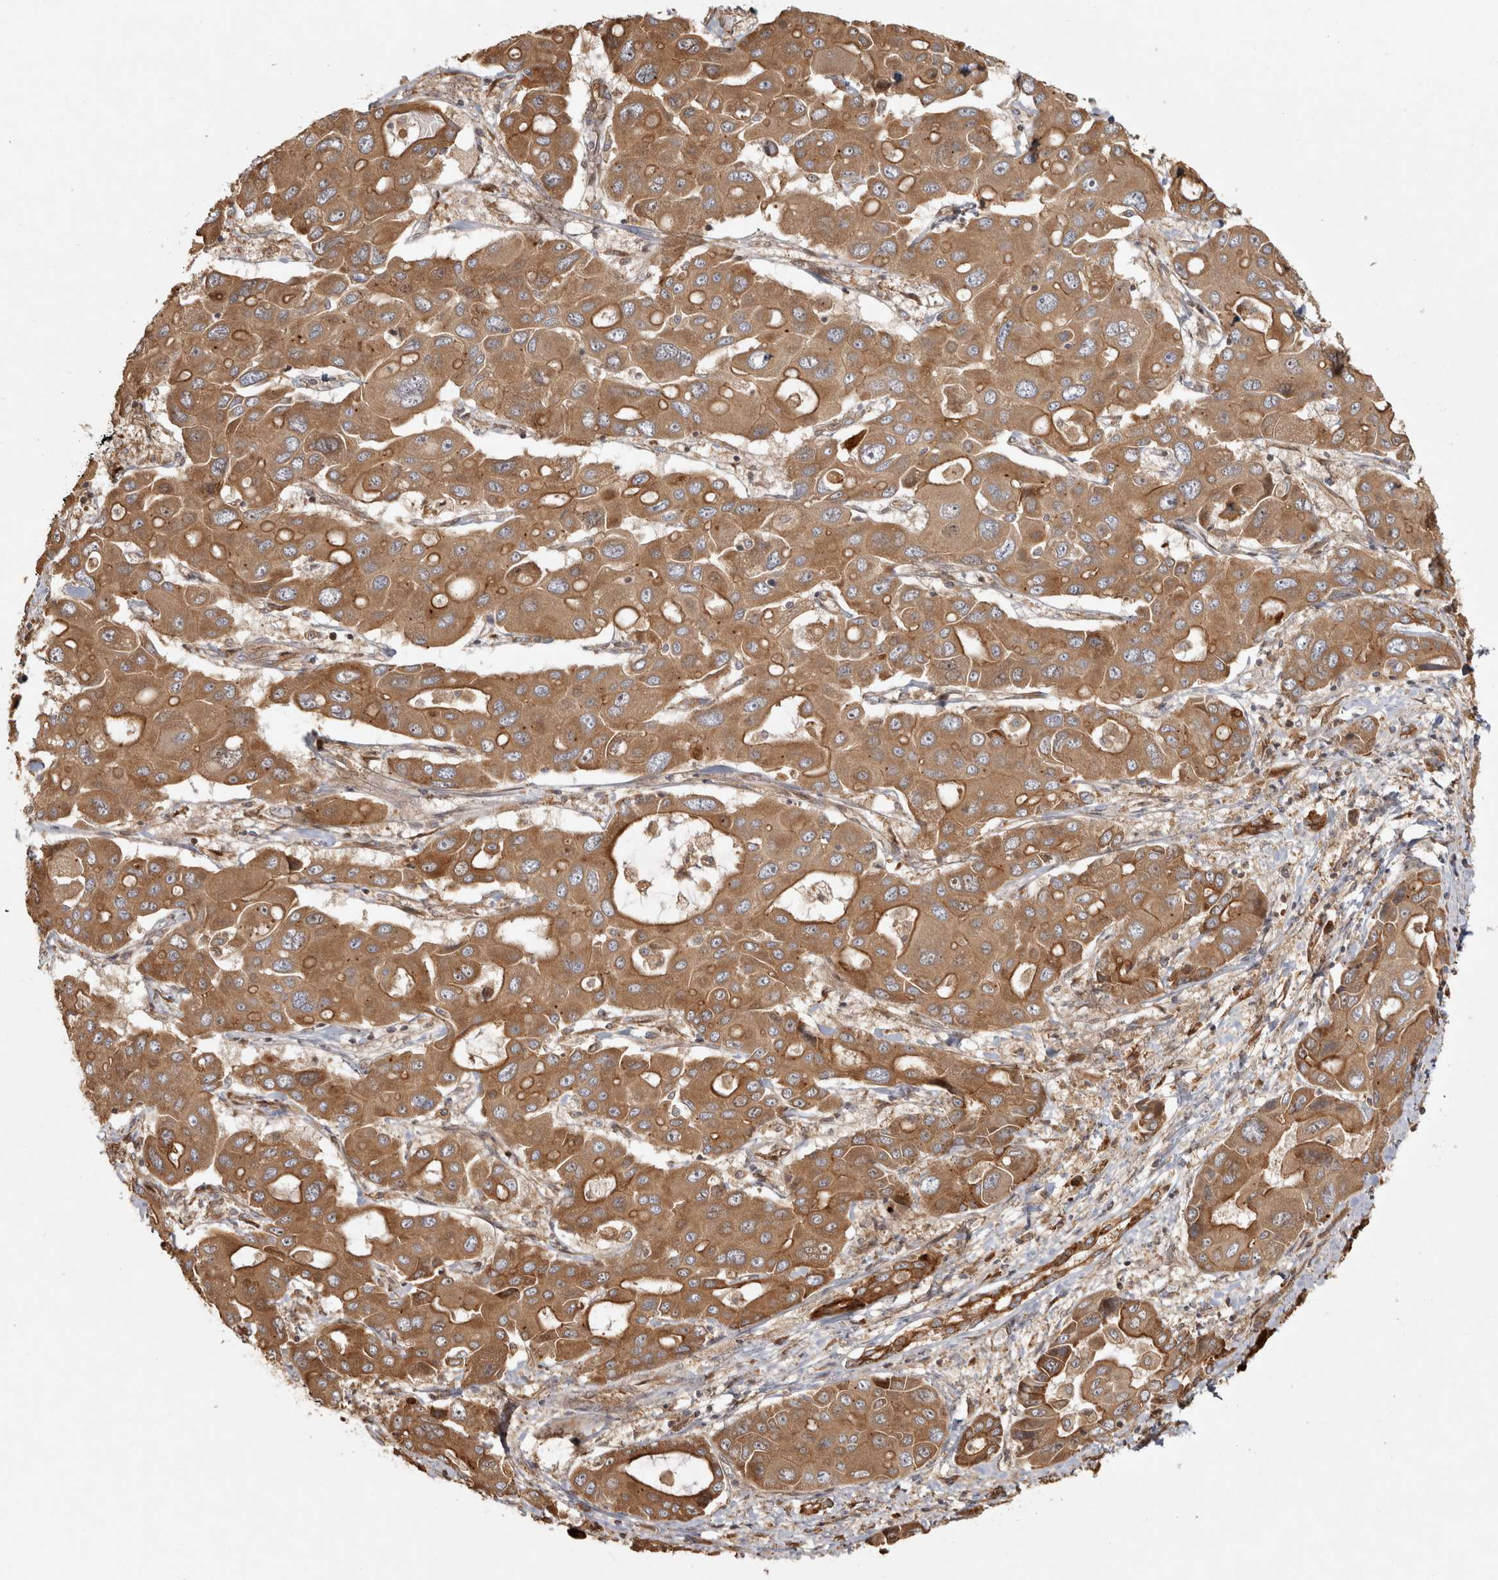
{"staining": {"intensity": "moderate", "quantity": ">75%", "location": "cytoplasmic/membranous"}, "tissue": "liver cancer", "cell_type": "Tumor cells", "image_type": "cancer", "snomed": [{"axis": "morphology", "description": "Cholangiocarcinoma"}, {"axis": "topography", "description": "Liver"}], "caption": "Protein positivity by immunohistochemistry shows moderate cytoplasmic/membranous expression in approximately >75% of tumor cells in cholangiocarcinoma (liver). (Brightfield microscopy of DAB IHC at high magnification).", "gene": "CAMSAP2", "patient": {"sex": "male", "age": 67}}